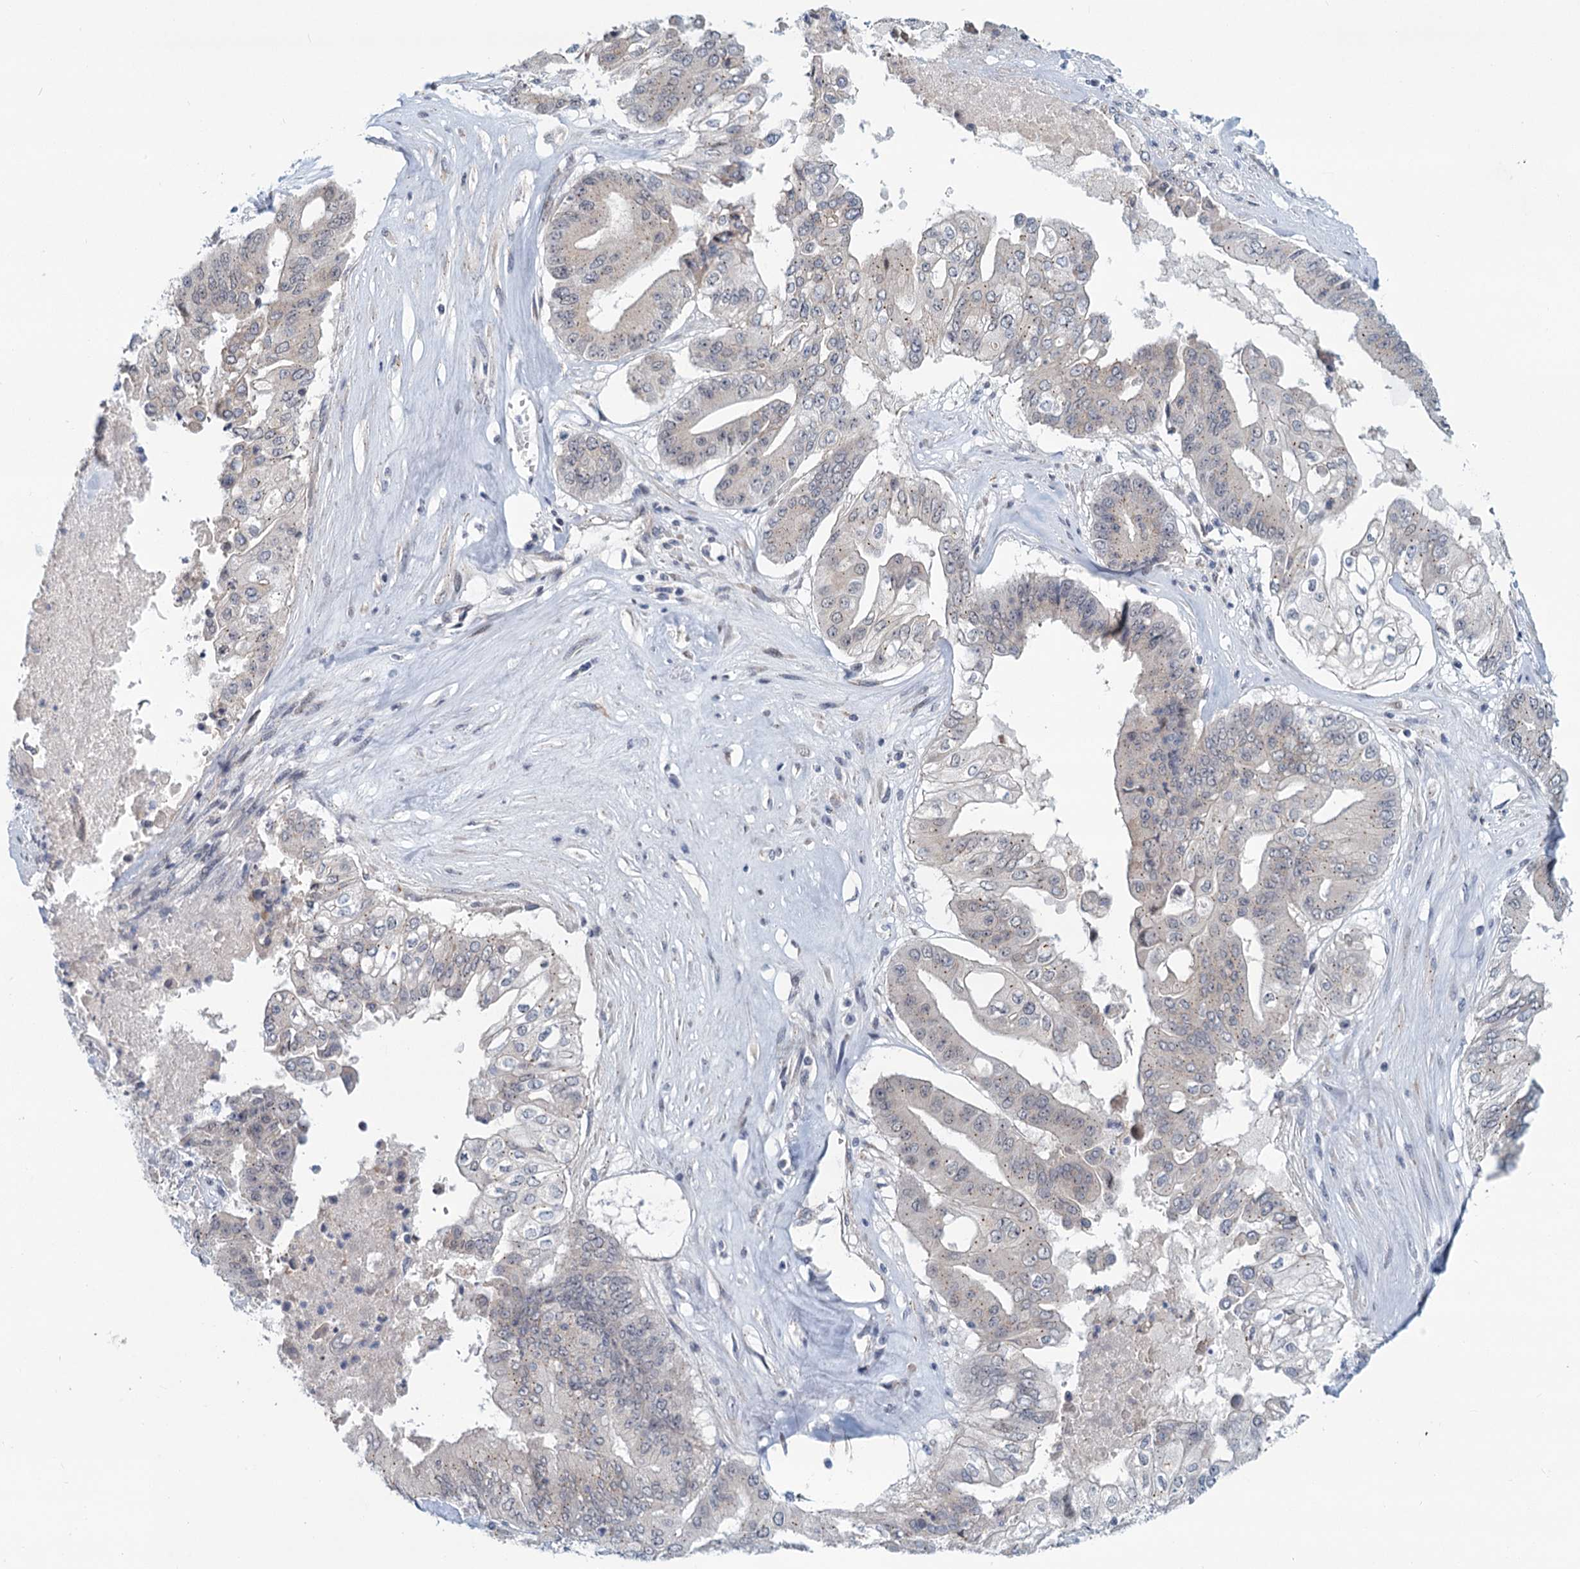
{"staining": {"intensity": "negative", "quantity": "none", "location": "none"}, "tissue": "pancreatic cancer", "cell_type": "Tumor cells", "image_type": "cancer", "snomed": [{"axis": "morphology", "description": "Adenocarcinoma, NOS"}, {"axis": "topography", "description": "Pancreas"}], "caption": "High power microscopy histopathology image of an immunohistochemistry micrograph of pancreatic cancer, revealing no significant expression in tumor cells.", "gene": "STAP1", "patient": {"sex": "female", "age": 77}}